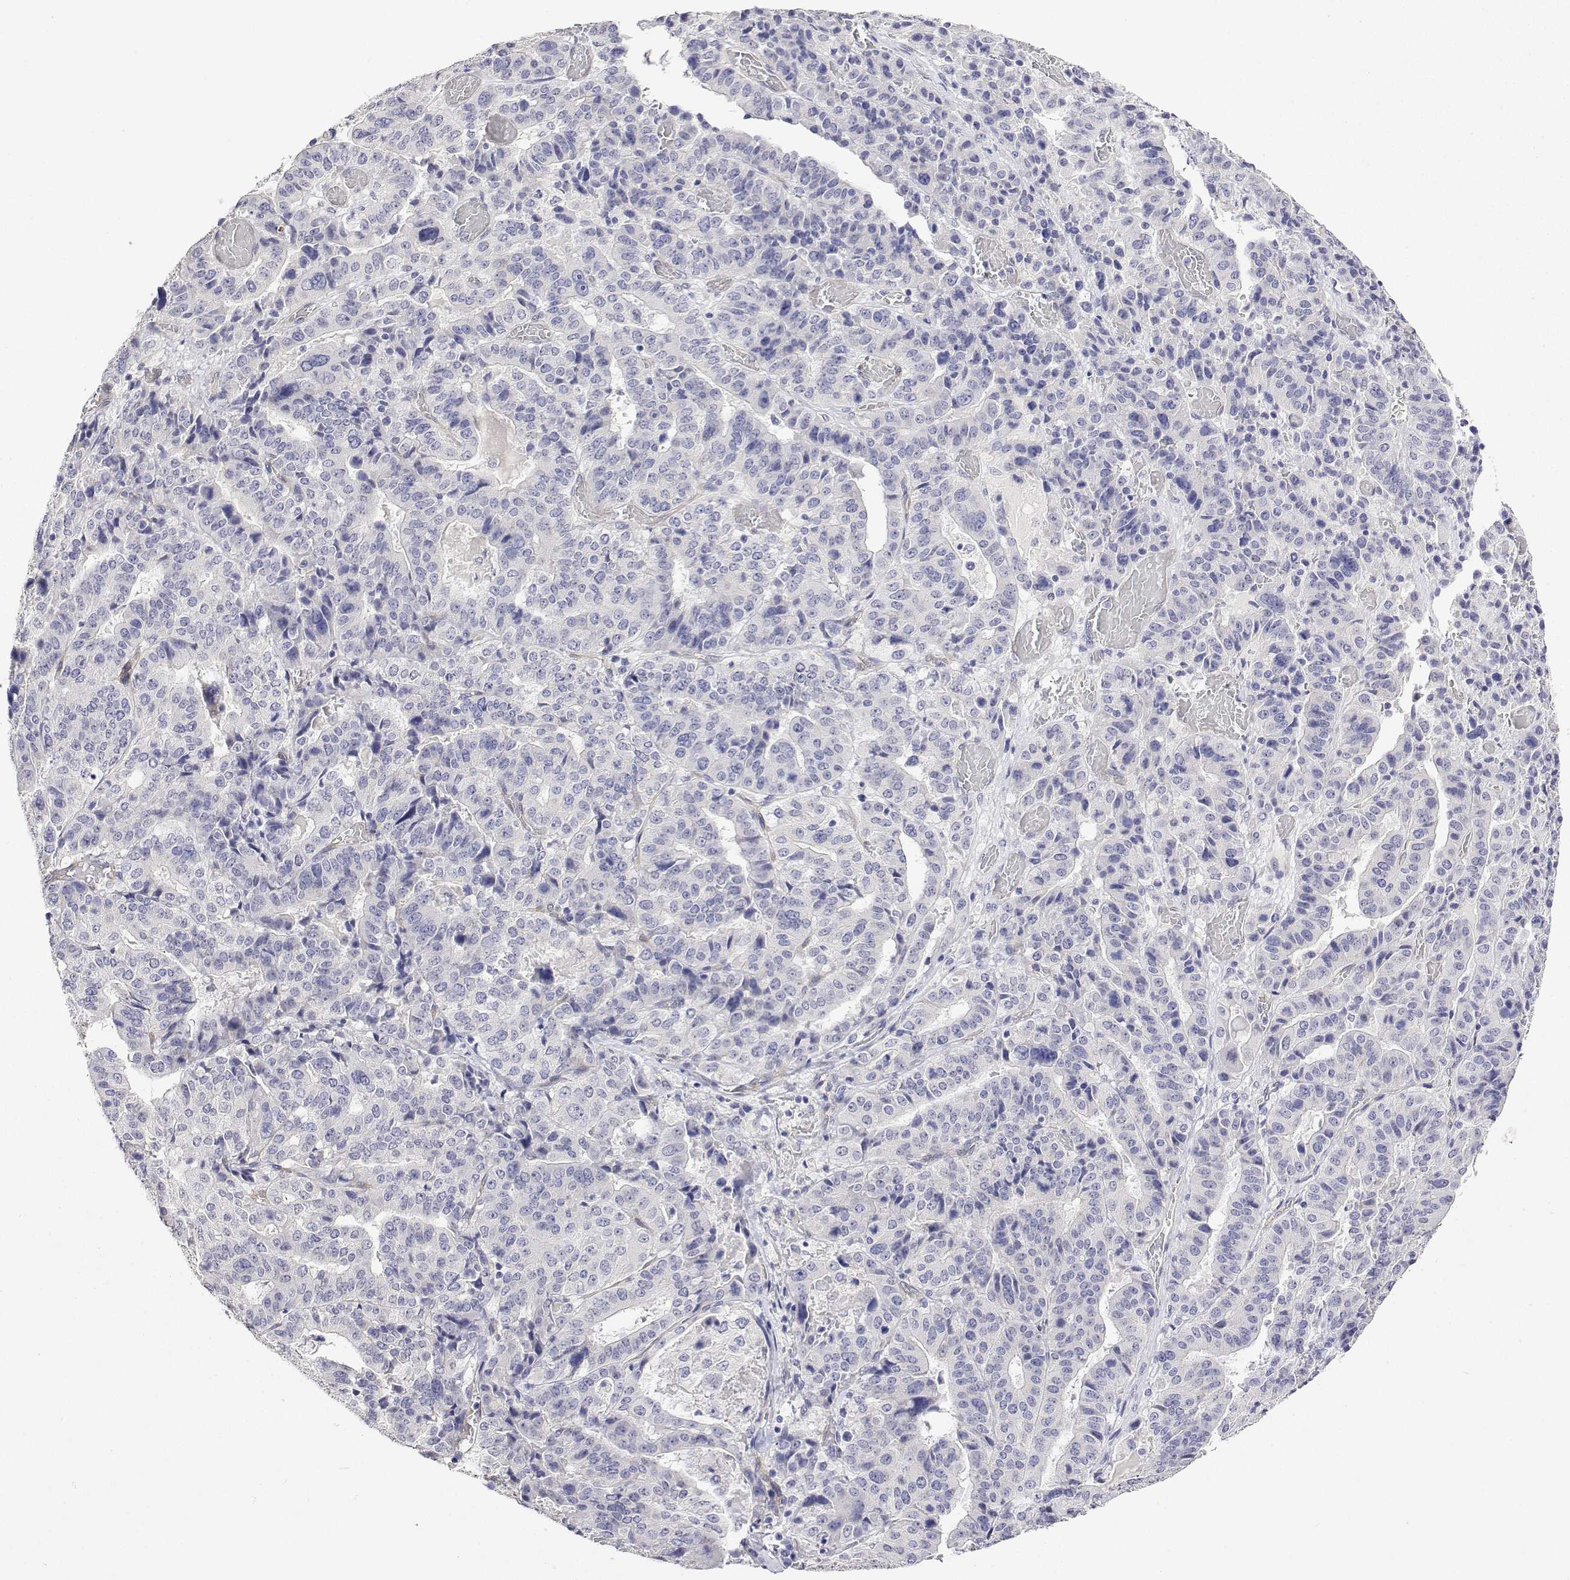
{"staining": {"intensity": "negative", "quantity": "none", "location": "none"}, "tissue": "stomach cancer", "cell_type": "Tumor cells", "image_type": "cancer", "snomed": [{"axis": "morphology", "description": "Adenocarcinoma, NOS"}, {"axis": "topography", "description": "Stomach"}], "caption": "Stomach cancer stained for a protein using immunohistochemistry shows no expression tumor cells.", "gene": "PLCB1", "patient": {"sex": "male", "age": 48}}